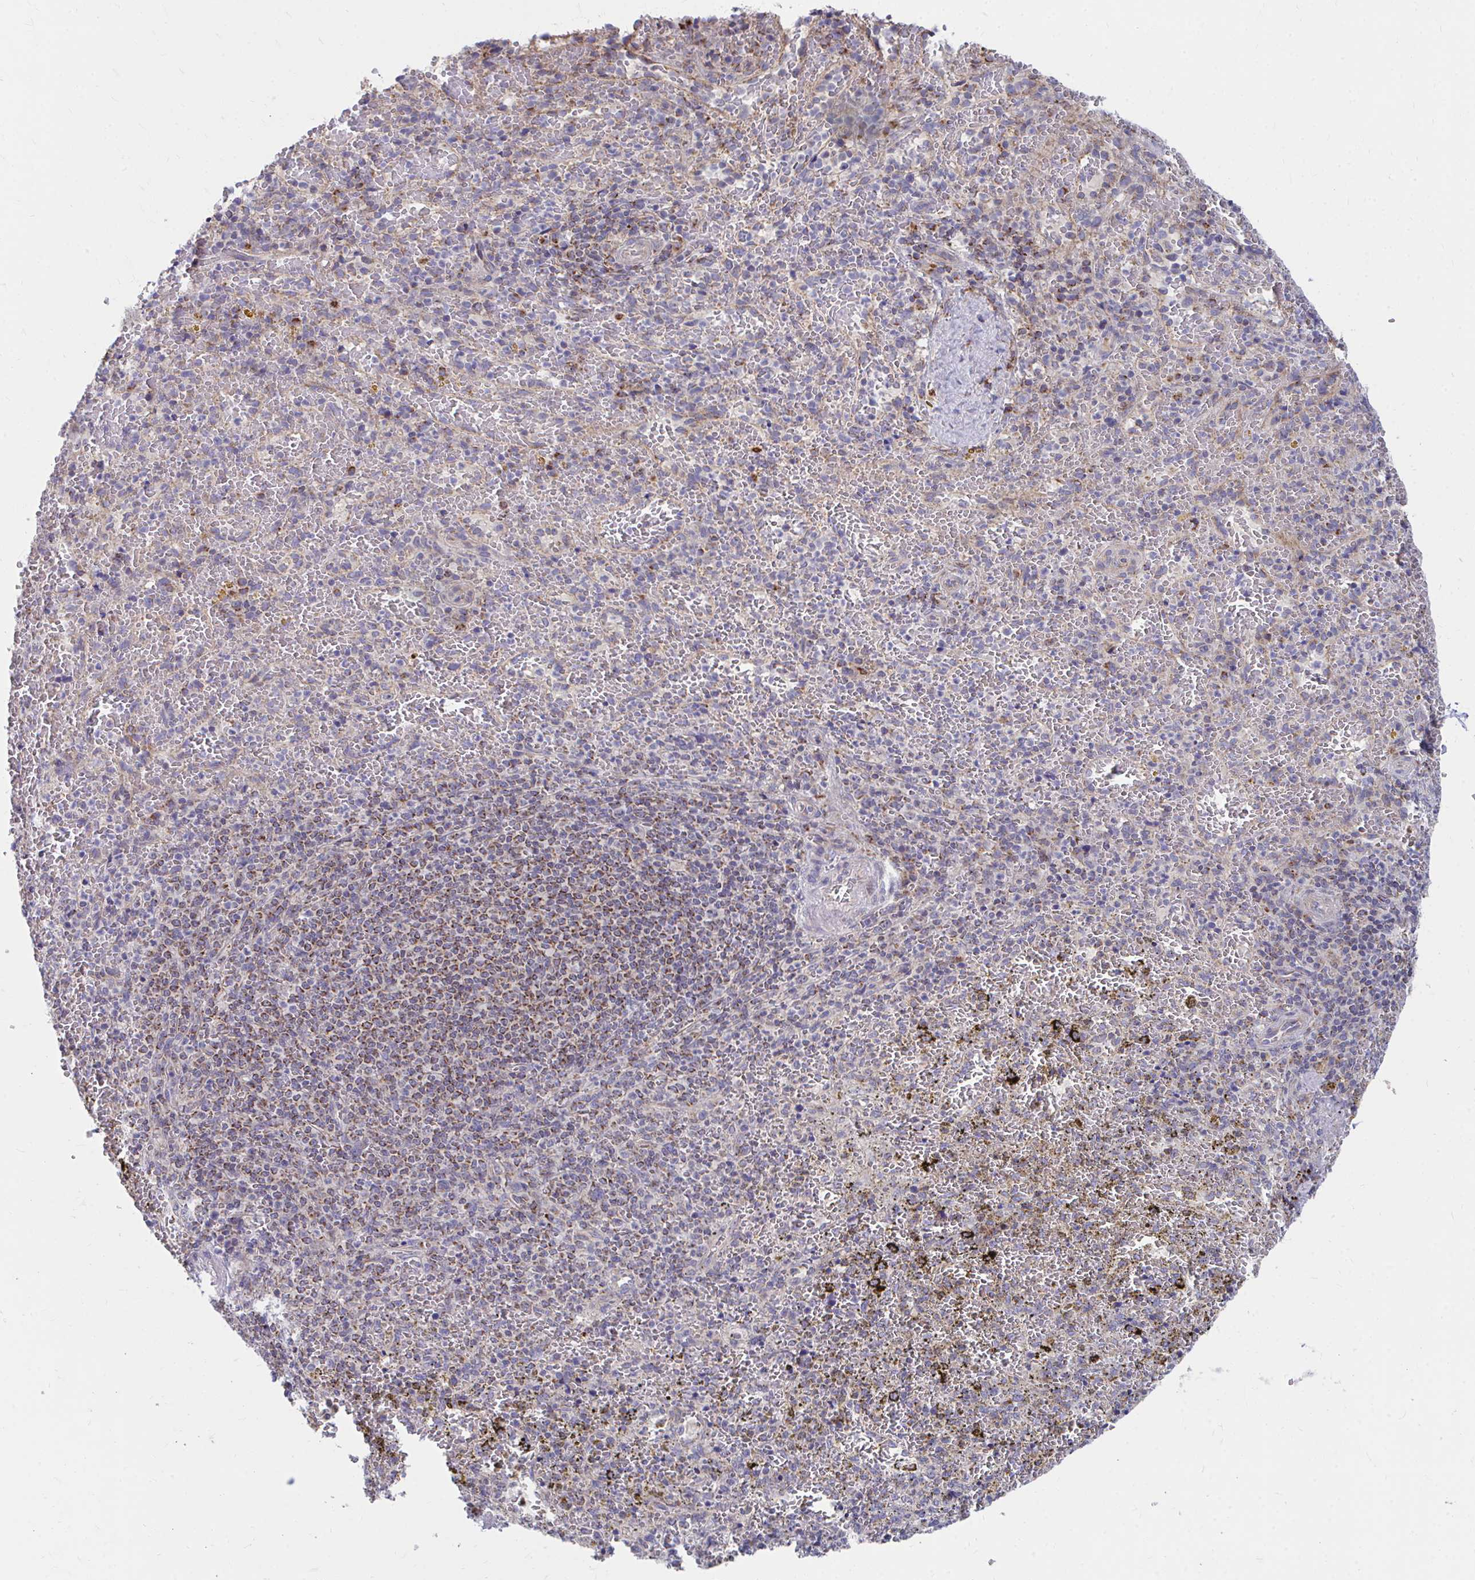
{"staining": {"intensity": "negative", "quantity": "none", "location": "none"}, "tissue": "spleen", "cell_type": "Cells in red pulp", "image_type": "normal", "snomed": [{"axis": "morphology", "description": "Normal tissue, NOS"}, {"axis": "topography", "description": "Spleen"}], "caption": "There is no significant staining in cells in red pulp of spleen.", "gene": "PEX3", "patient": {"sex": "female", "age": 50}}